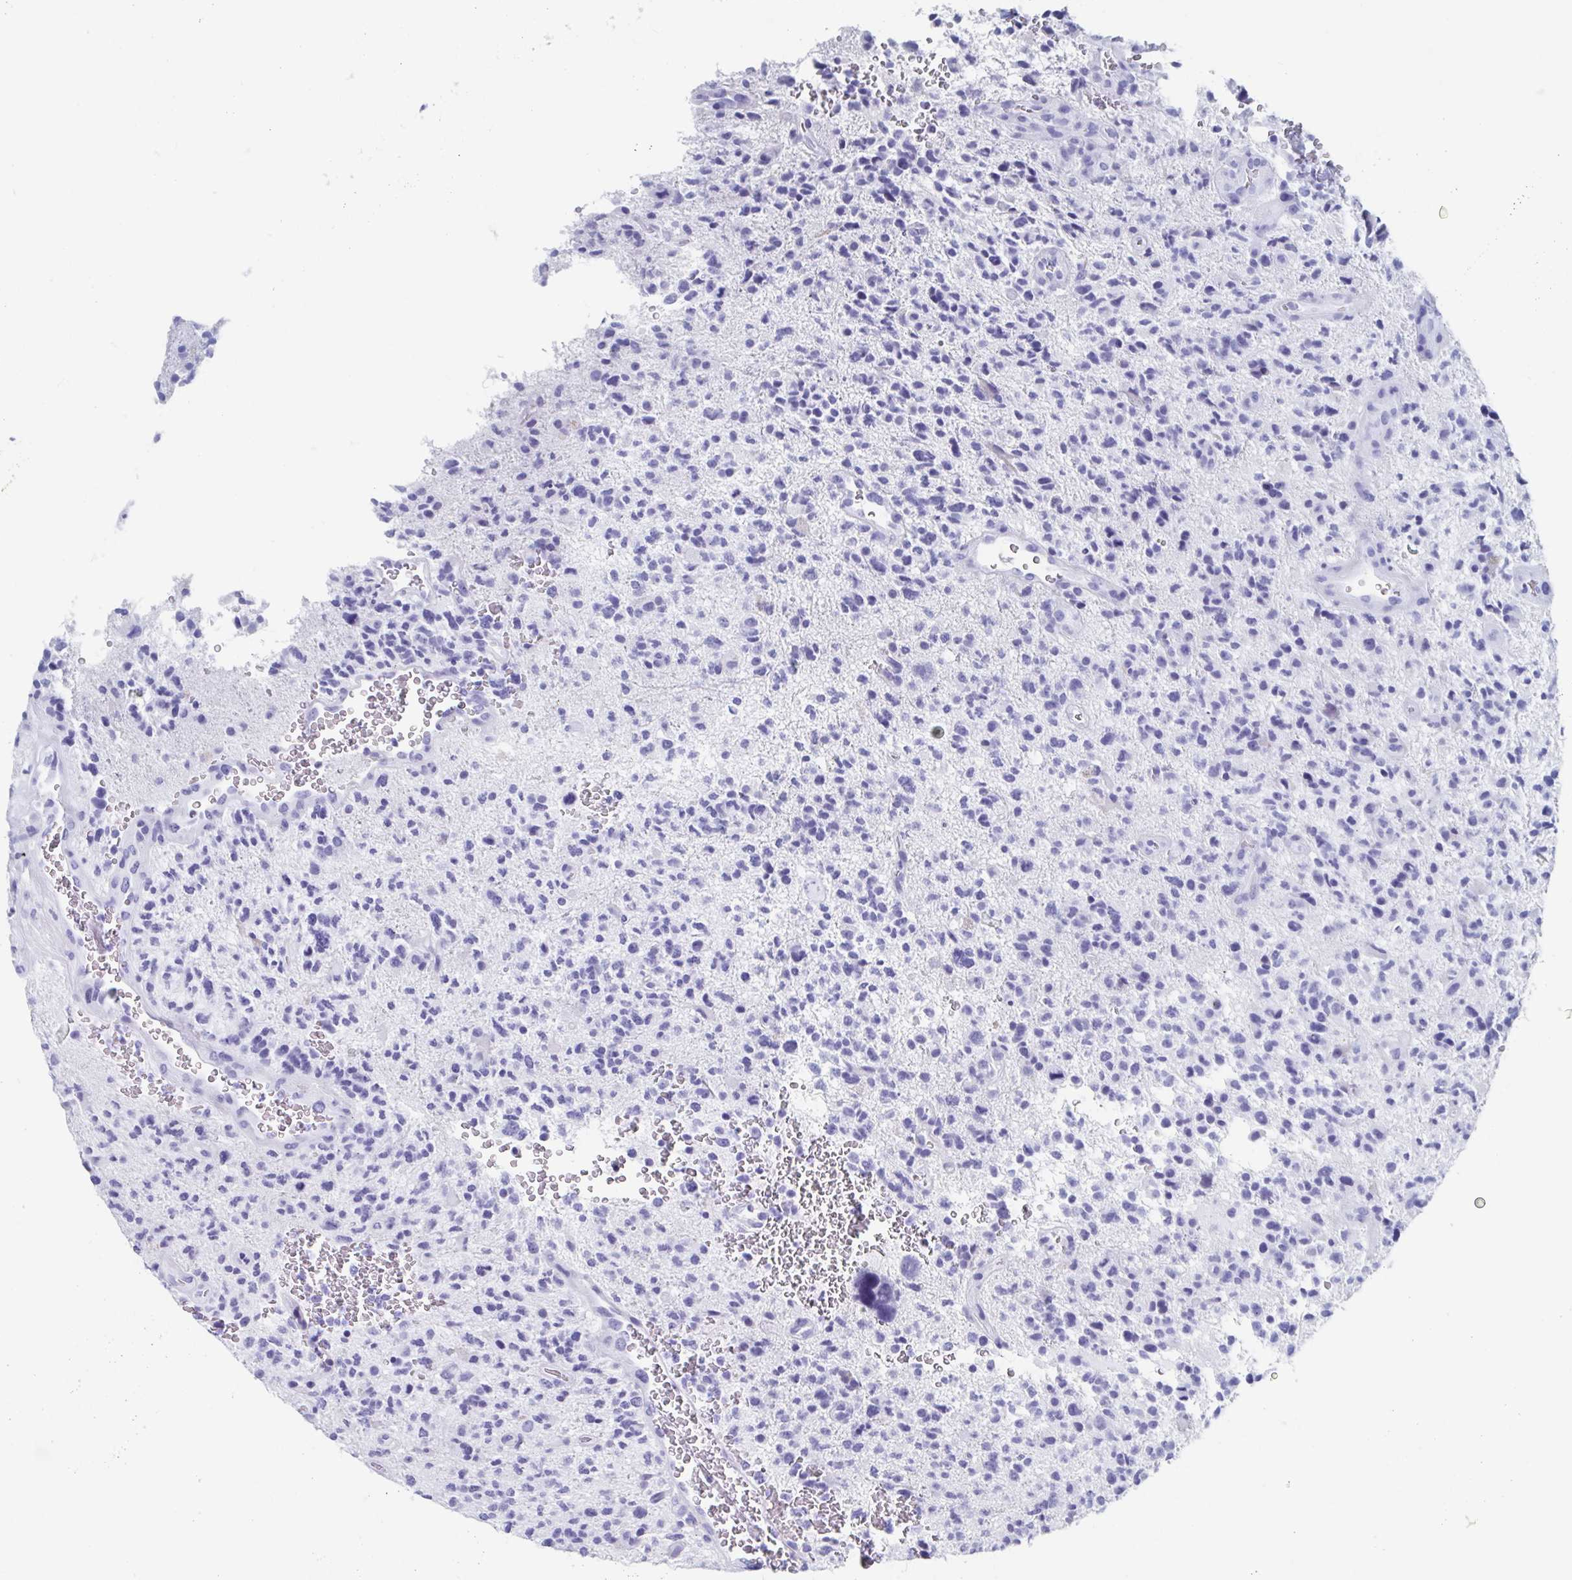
{"staining": {"intensity": "negative", "quantity": "none", "location": "none"}, "tissue": "glioma", "cell_type": "Tumor cells", "image_type": "cancer", "snomed": [{"axis": "morphology", "description": "Glioma, malignant, High grade"}, {"axis": "topography", "description": "Brain"}], "caption": "An image of malignant glioma (high-grade) stained for a protein shows no brown staining in tumor cells.", "gene": "C10orf53", "patient": {"sex": "female", "age": 71}}